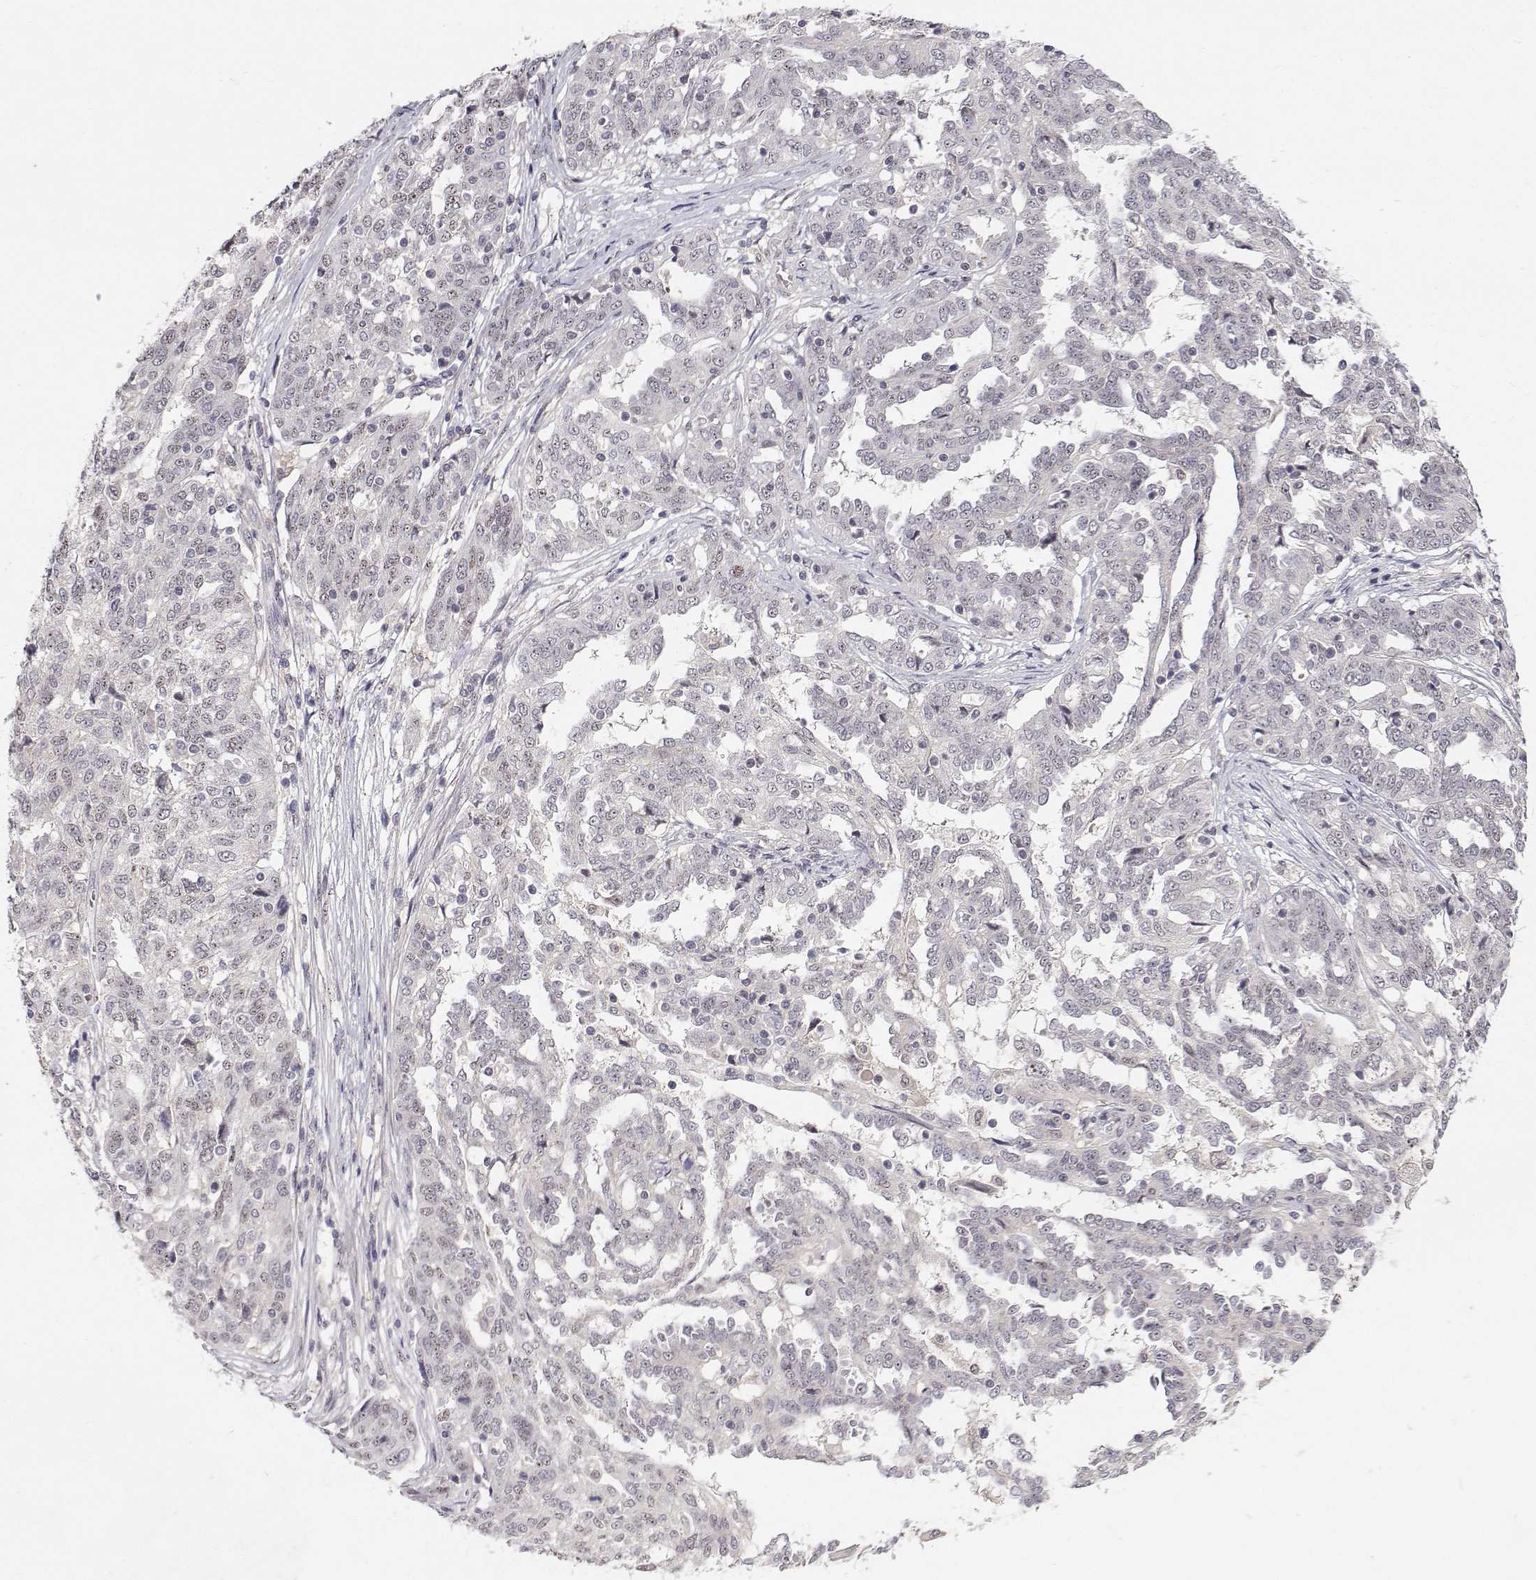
{"staining": {"intensity": "negative", "quantity": "none", "location": "none"}, "tissue": "ovarian cancer", "cell_type": "Tumor cells", "image_type": "cancer", "snomed": [{"axis": "morphology", "description": "Cystadenocarcinoma, serous, NOS"}, {"axis": "topography", "description": "Ovary"}], "caption": "Protein analysis of ovarian cancer displays no significant expression in tumor cells.", "gene": "MYPN", "patient": {"sex": "female", "age": 67}}